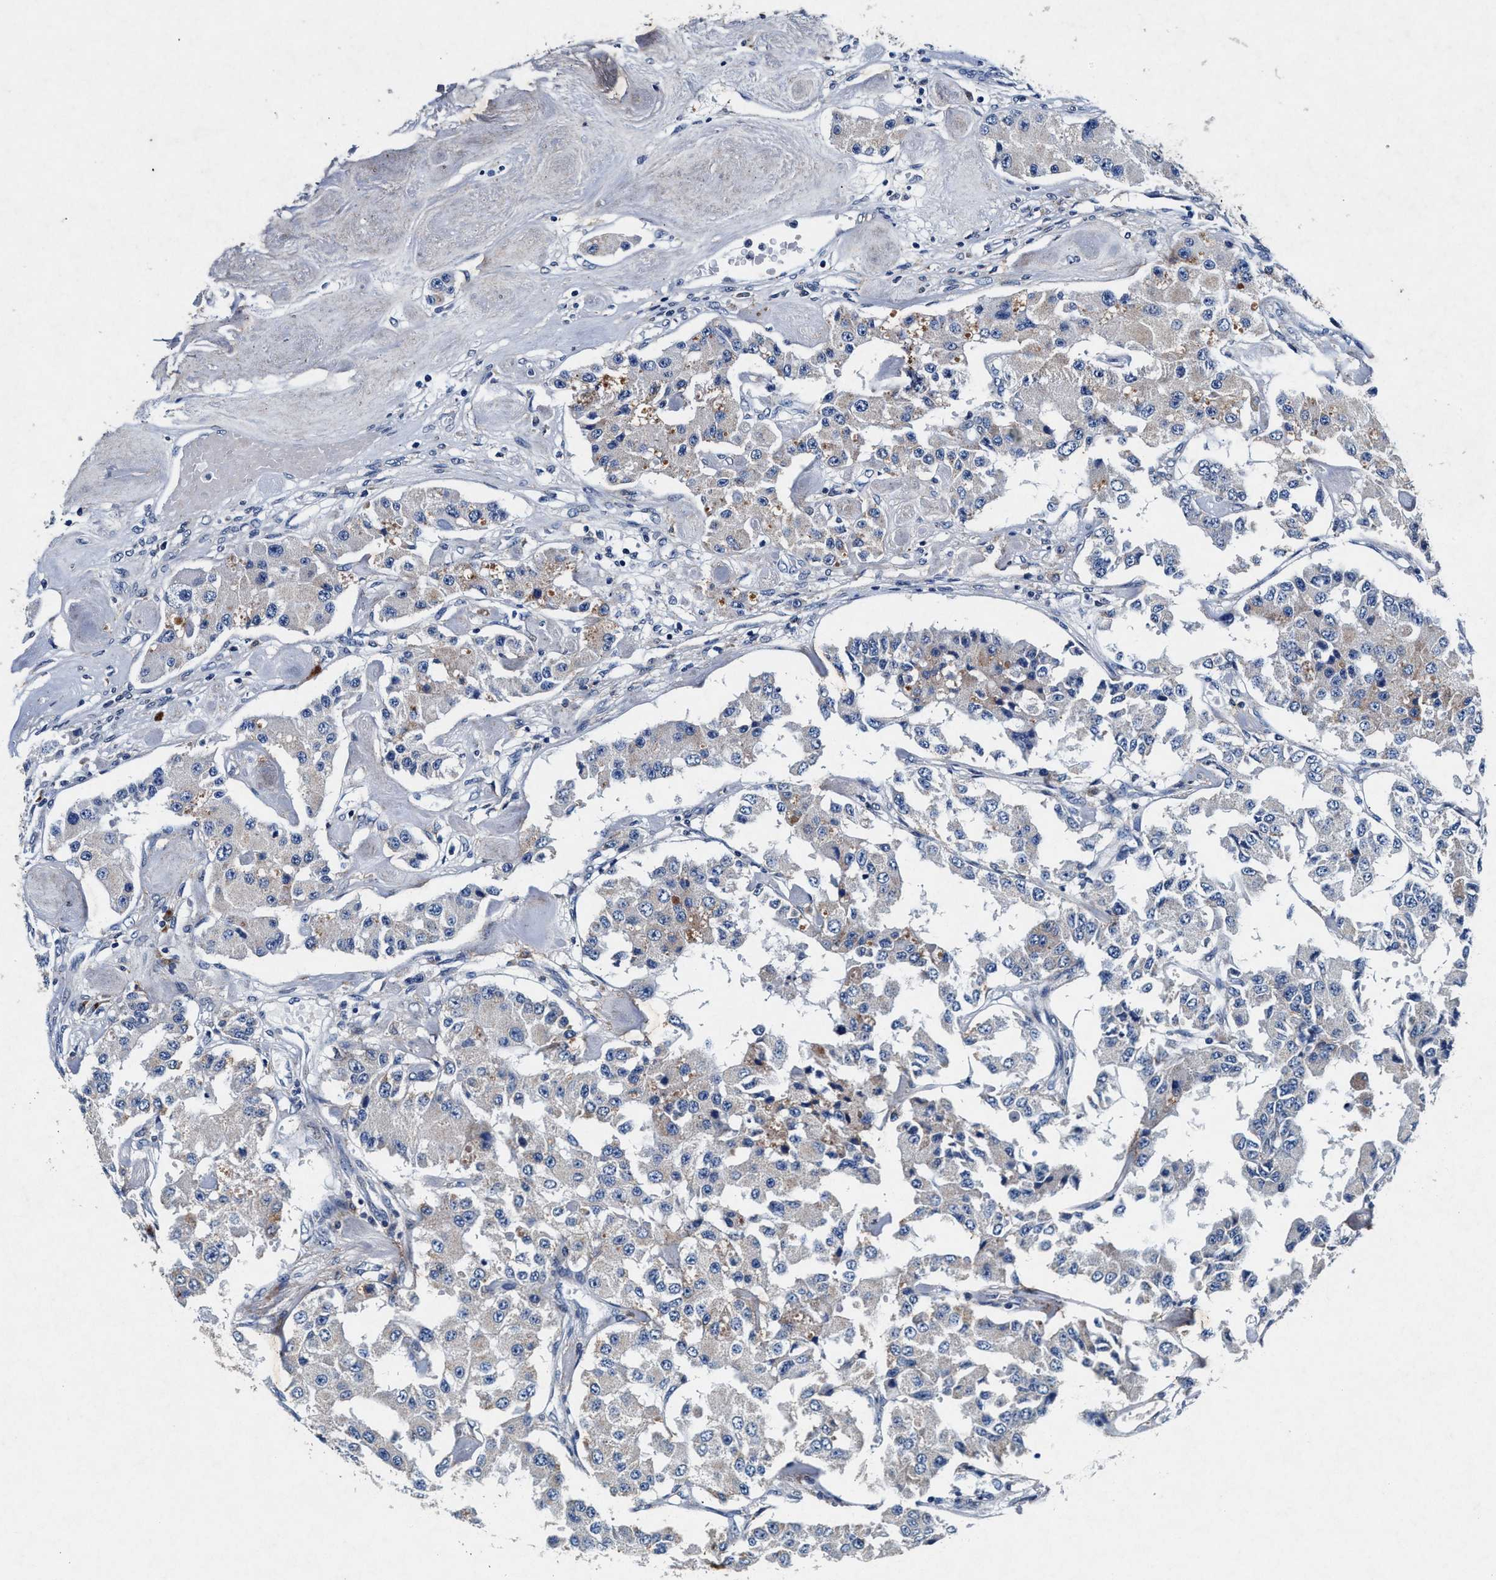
{"staining": {"intensity": "weak", "quantity": "<25%", "location": "cytoplasmic/membranous"}, "tissue": "carcinoid", "cell_type": "Tumor cells", "image_type": "cancer", "snomed": [{"axis": "morphology", "description": "Carcinoid, malignant, NOS"}, {"axis": "topography", "description": "Pancreas"}], "caption": "An image of carcinoid (malignant) stained for a protein shows no brown staining in tumor cells.", "gene": "SLC8A1", "patient": {"sex": "male", "age": 41}}